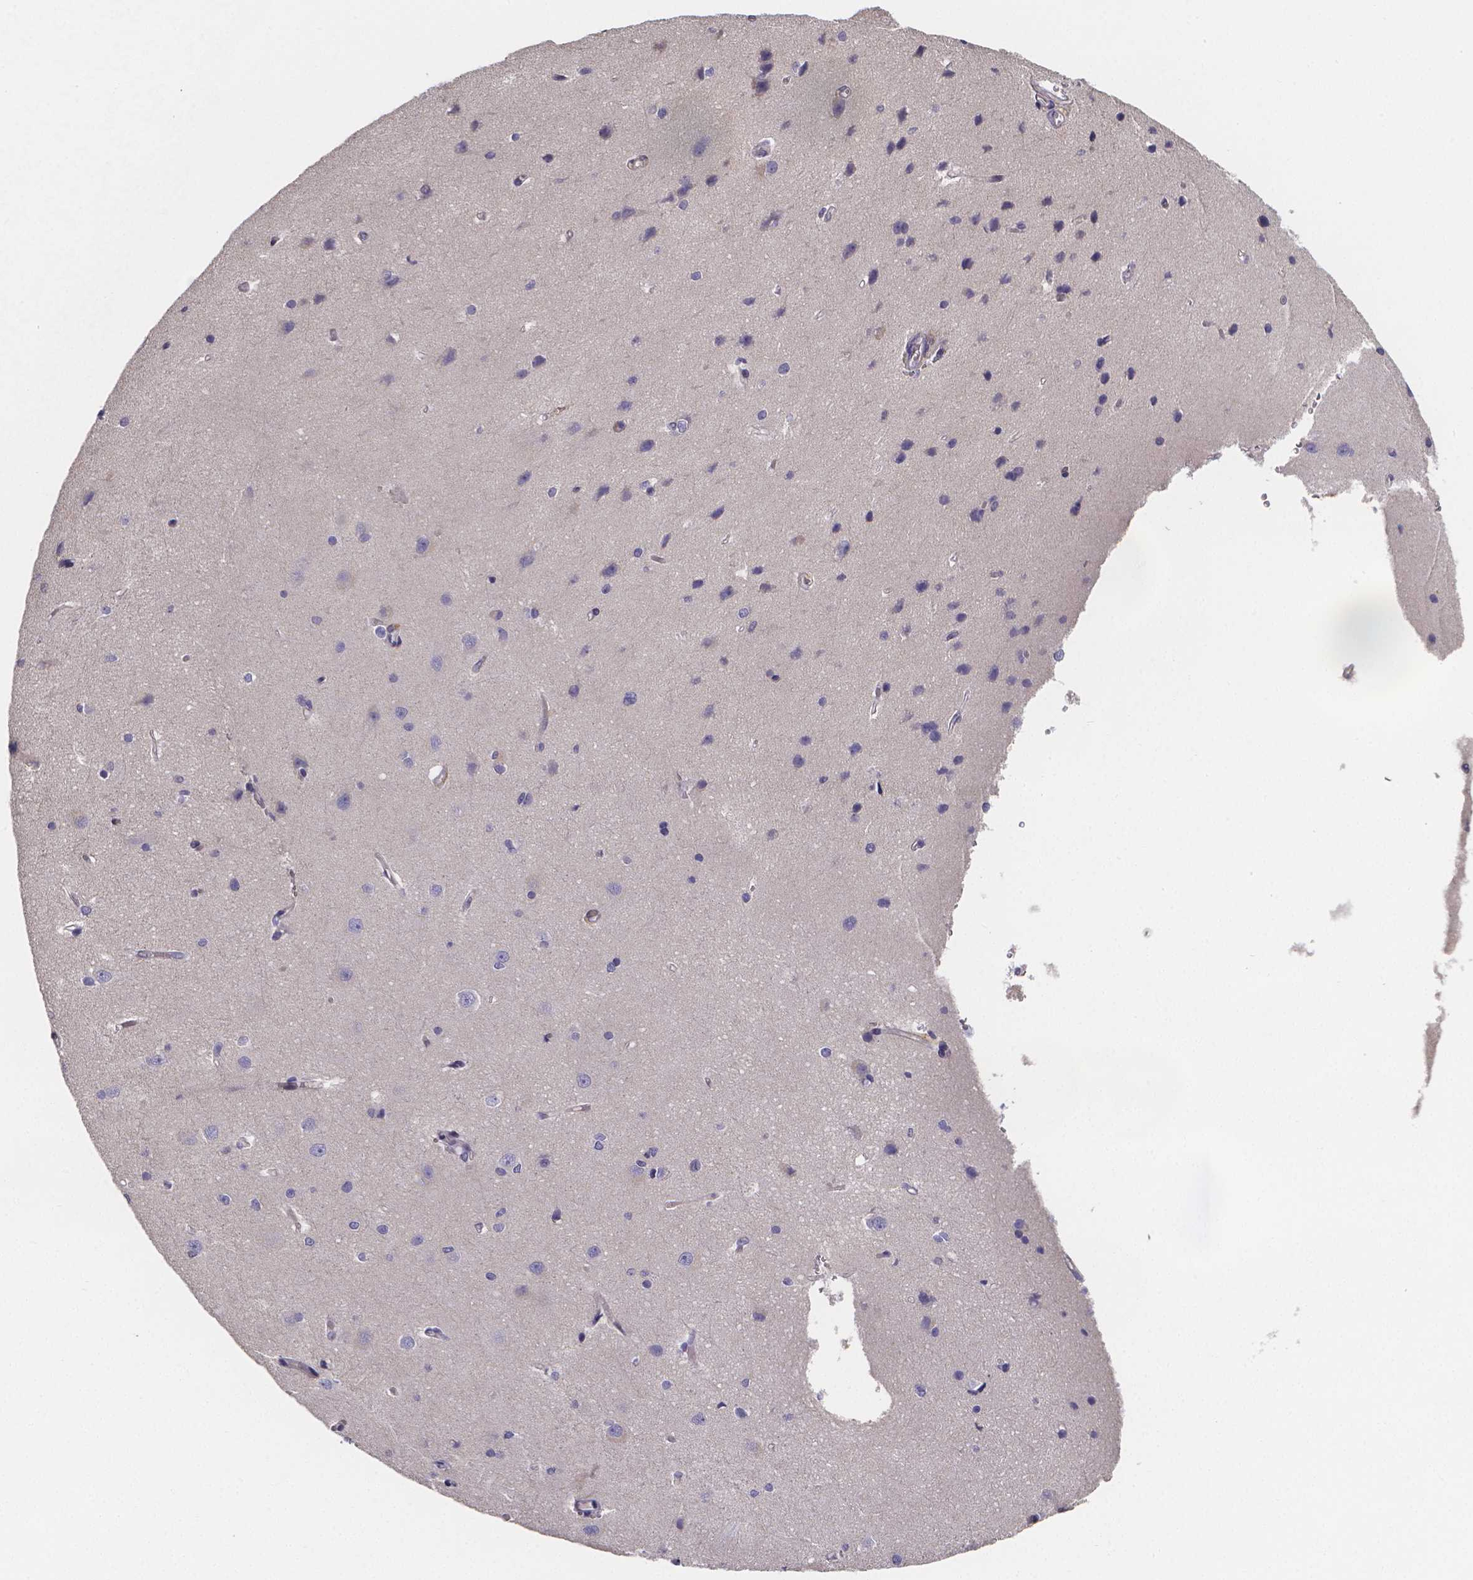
{"staining": {"intensity": "negative", "quantity": "none", "location": "none"}, "tissue": "cerebral cortex", "cell_type": "Endothelial cells", "image_type": "normal", "snomed": [{"axis": "morphology", "description": "Normal tissue, NOS"}, {"axis": "topography", "description": "Cerebral cortex"}], "caption": "DAB (3,3'-diaminobenzidine) immunohistochemical staining of benign human cerebral cortex exhibits no significant expression in endothelial cells.", "gene": "PAH", "patient": {"sex": "male", "age": 37}}